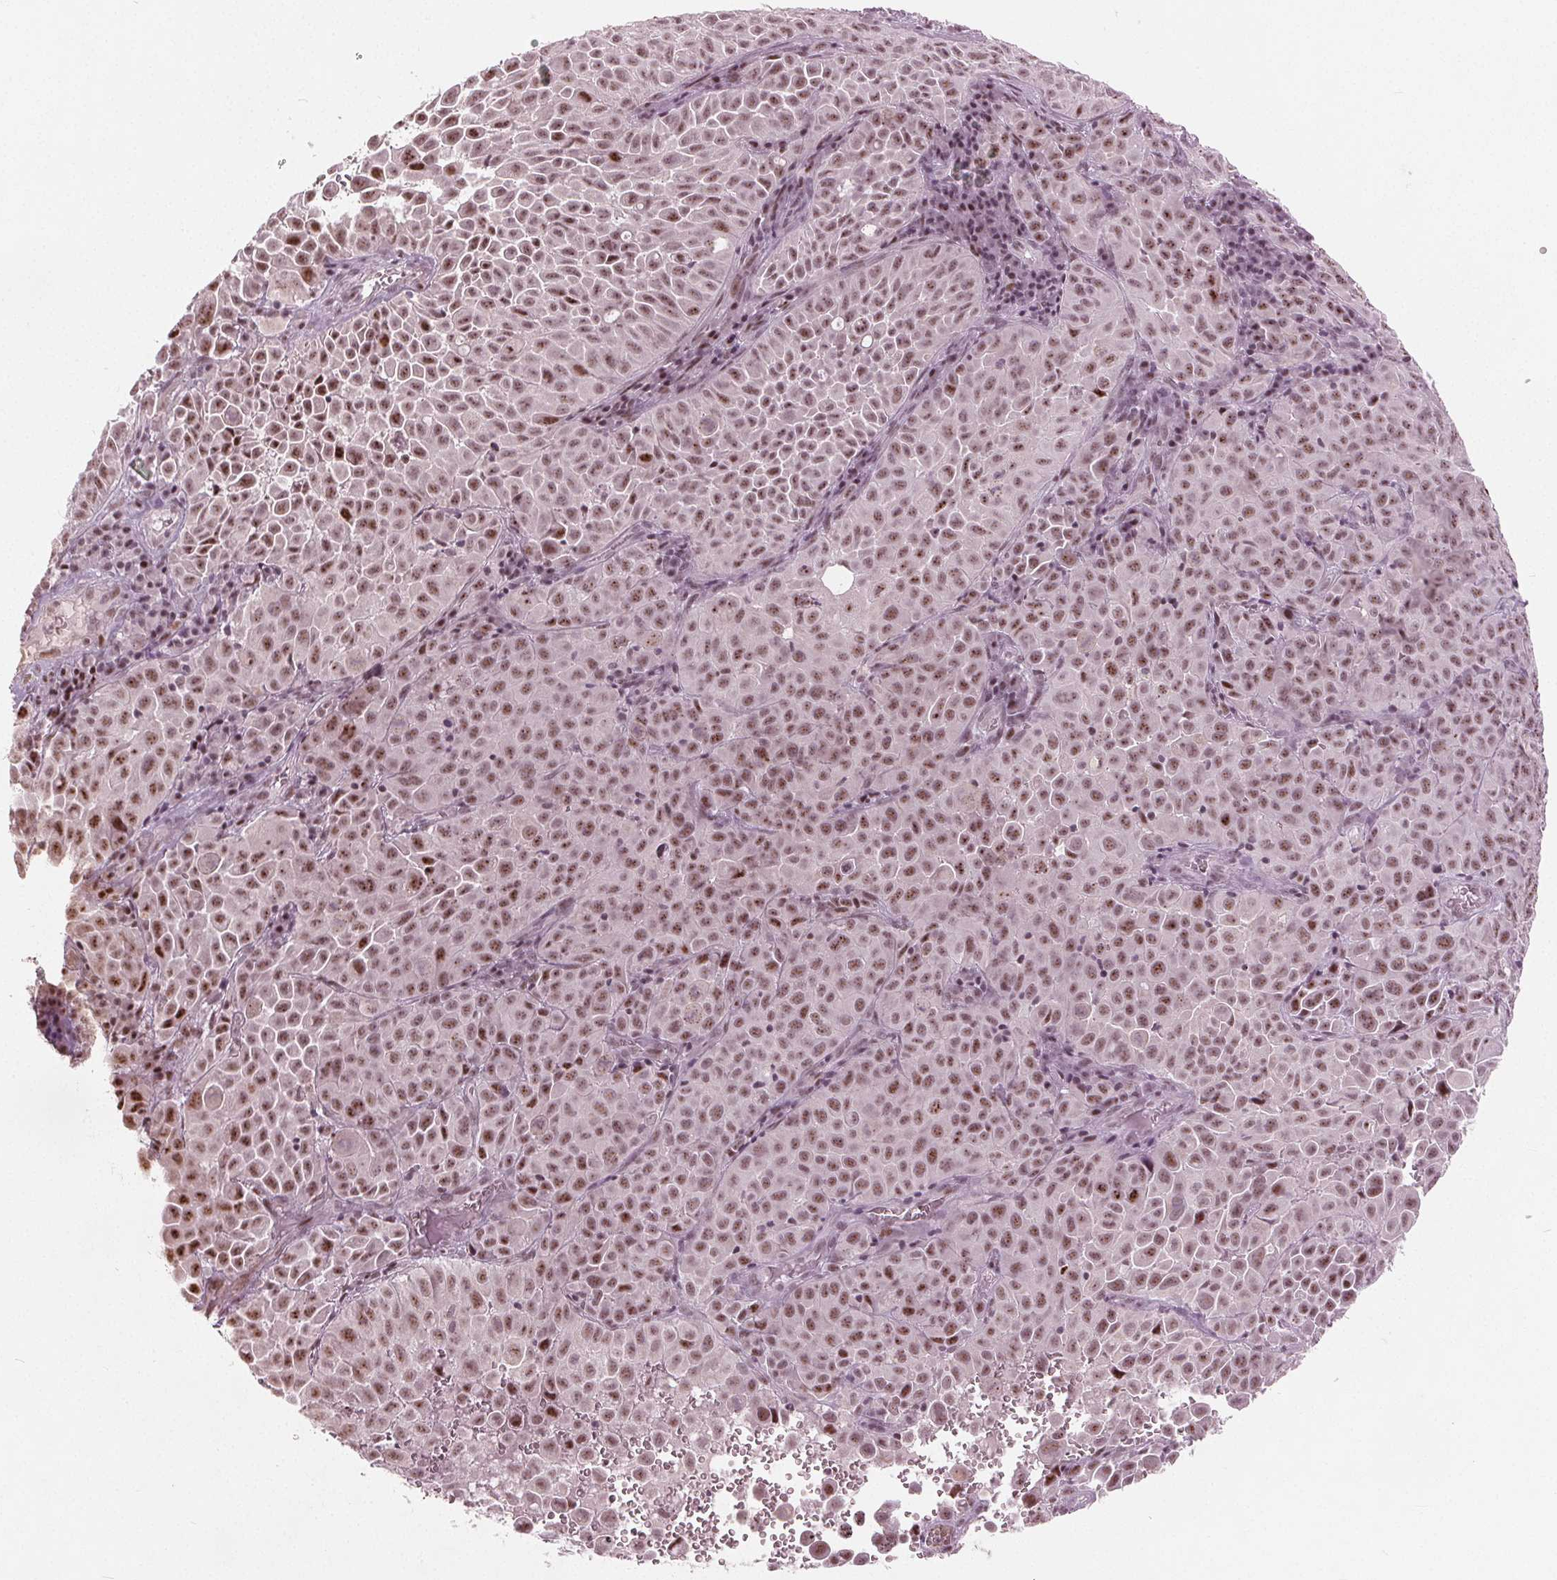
{"staining": {"intensity": "moderate", "quantity": ">75%", "location": "nuclear"}, "tissue": "cervical cancer", "cell_type": "Tumor cells", "image_type": "cancer", "snomed": [{"axis": "morphology", "description": "Squamous cell carcinoma, NOS"}, {"axis": "topography", "description": "Cervix"}], "caption": "IHC of human cervical cancer (squamous cell carcinoma) shows medium levels of moderate nuclear positivity in about >75% of tumor cells.", "gene": "TTC34", "patient": {"sex": "female", "age": 55}}